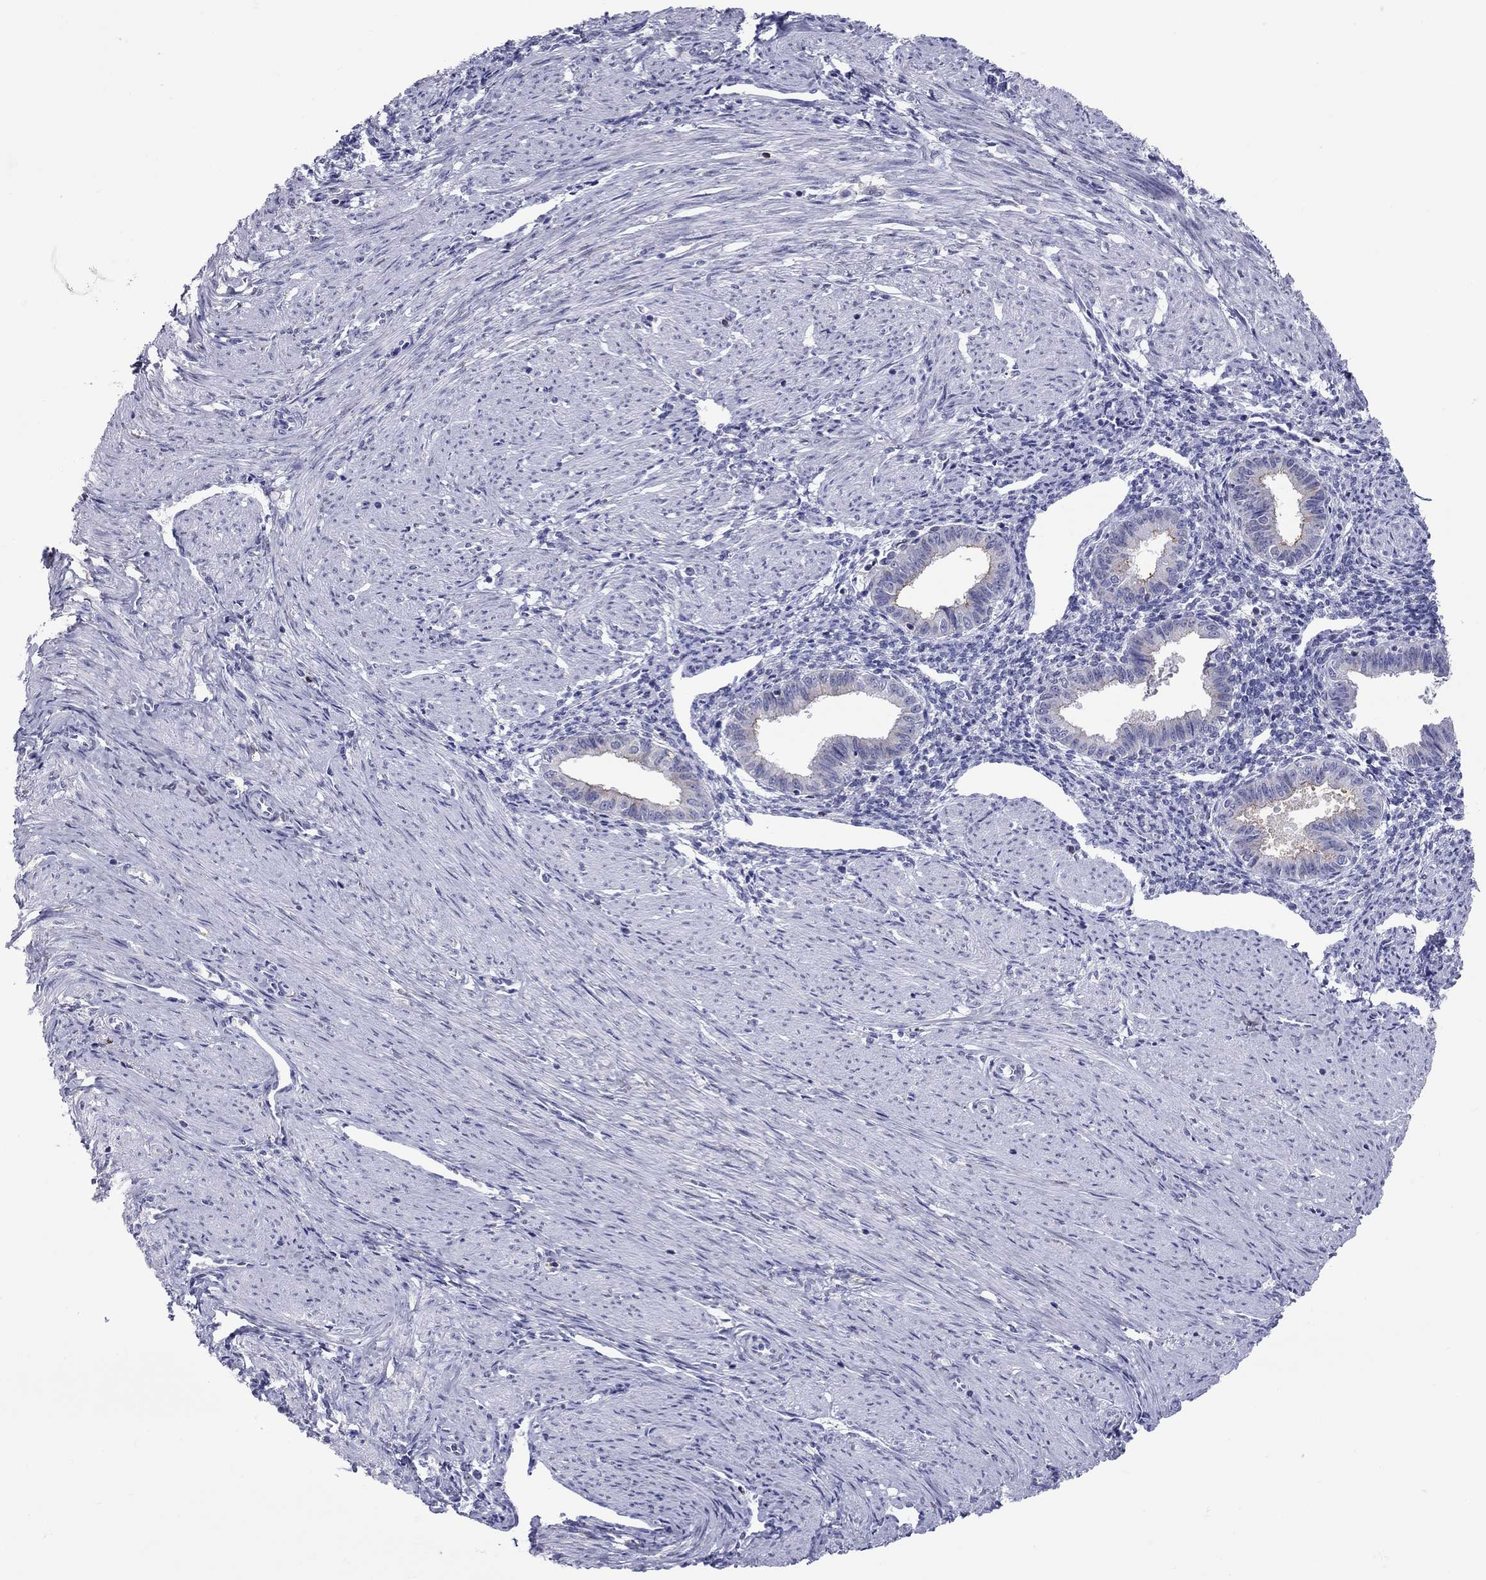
{"staining": {"intensity": "negative", "quantity": "none", "location": "none"}, "tissue": "endometrium", "cell_type": "Cells in endometrial stroma", "image_type": "normal", "snomed": [{"axis": "morphology", "description": "Normal tissue, NOS"}, {"axis": "topography", "description": "Endometrium"}], "caption": "DAB immunohistochemical staining of unremarkable endometrium exhibits no significant positivity in cells in endometrial stroma. The staining was performed using DAB (3,3'-diaminobenzidine) to visualize the protein expression in brown, while the nuclei were stained in blue with hematoxylin (Magnification: 20x).", "gene": "SLC46A2", "patient": {"sex": "female", "age": 37}}